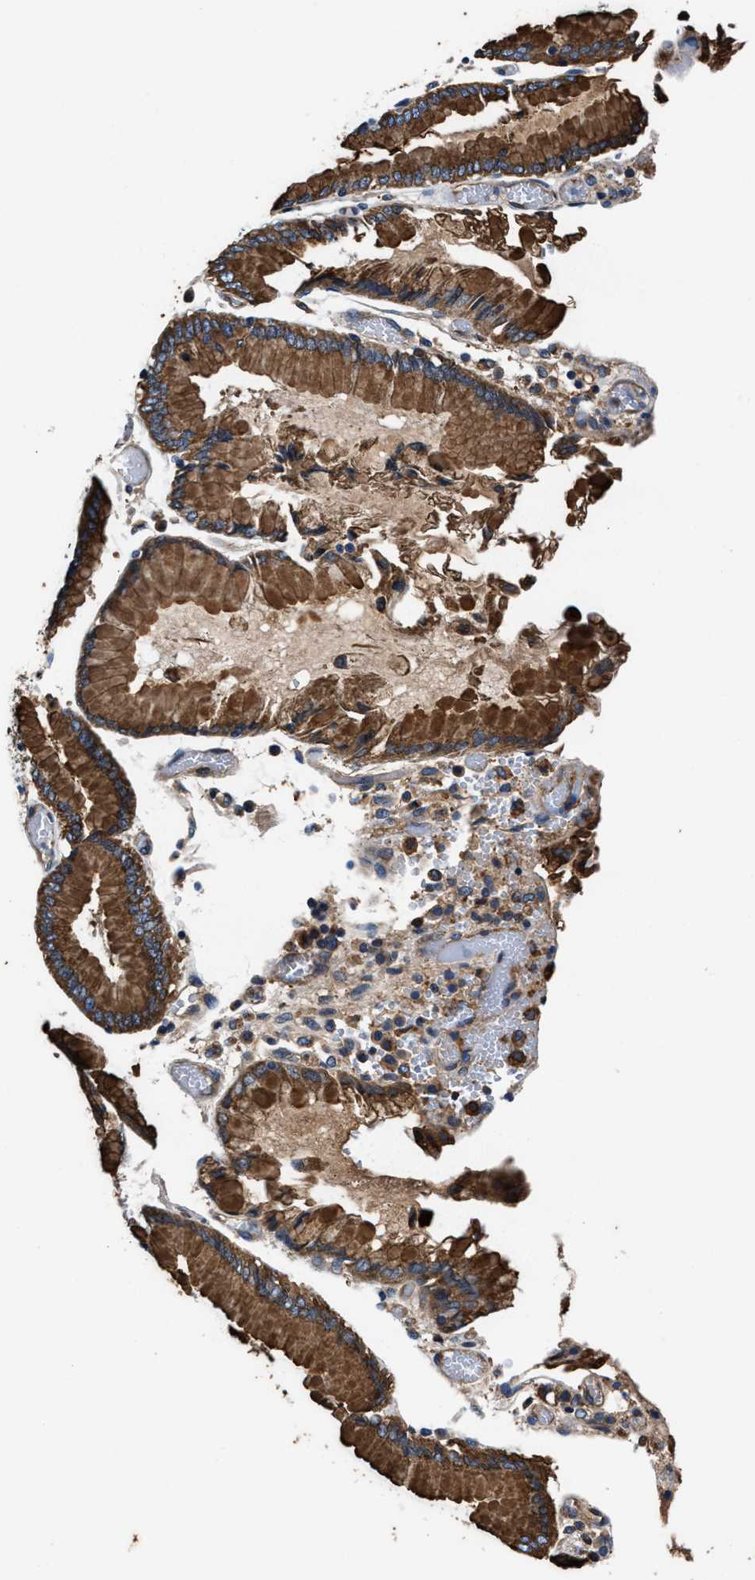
{"staining": {"intensity": "strong", "quantity": ">75%", "location": "cytoplasmic/membranous"}, "tissue": "stomach cancer", "cell_type": "Tumor cells", "image_type": "cancer", "snomed": [{"axis": "morphology", "description": "Normal tissue, NOS"}, {"axis": "morphology", "description": "Adenocarcinoma, NOS"}, {"axis": "topography", "description": "Stomach"}], "caption": "Stomach adenocarcinoma tissue exhibits strong cytoplasmic/membranous staining in approximately >75% of tumor cells, visualized by immunohistochemistry. The protein is shown in brown color, while the nuclei are stained blue.", "gene": "PPP1R9B", "patient": {"sex": "male", "age": 48}}